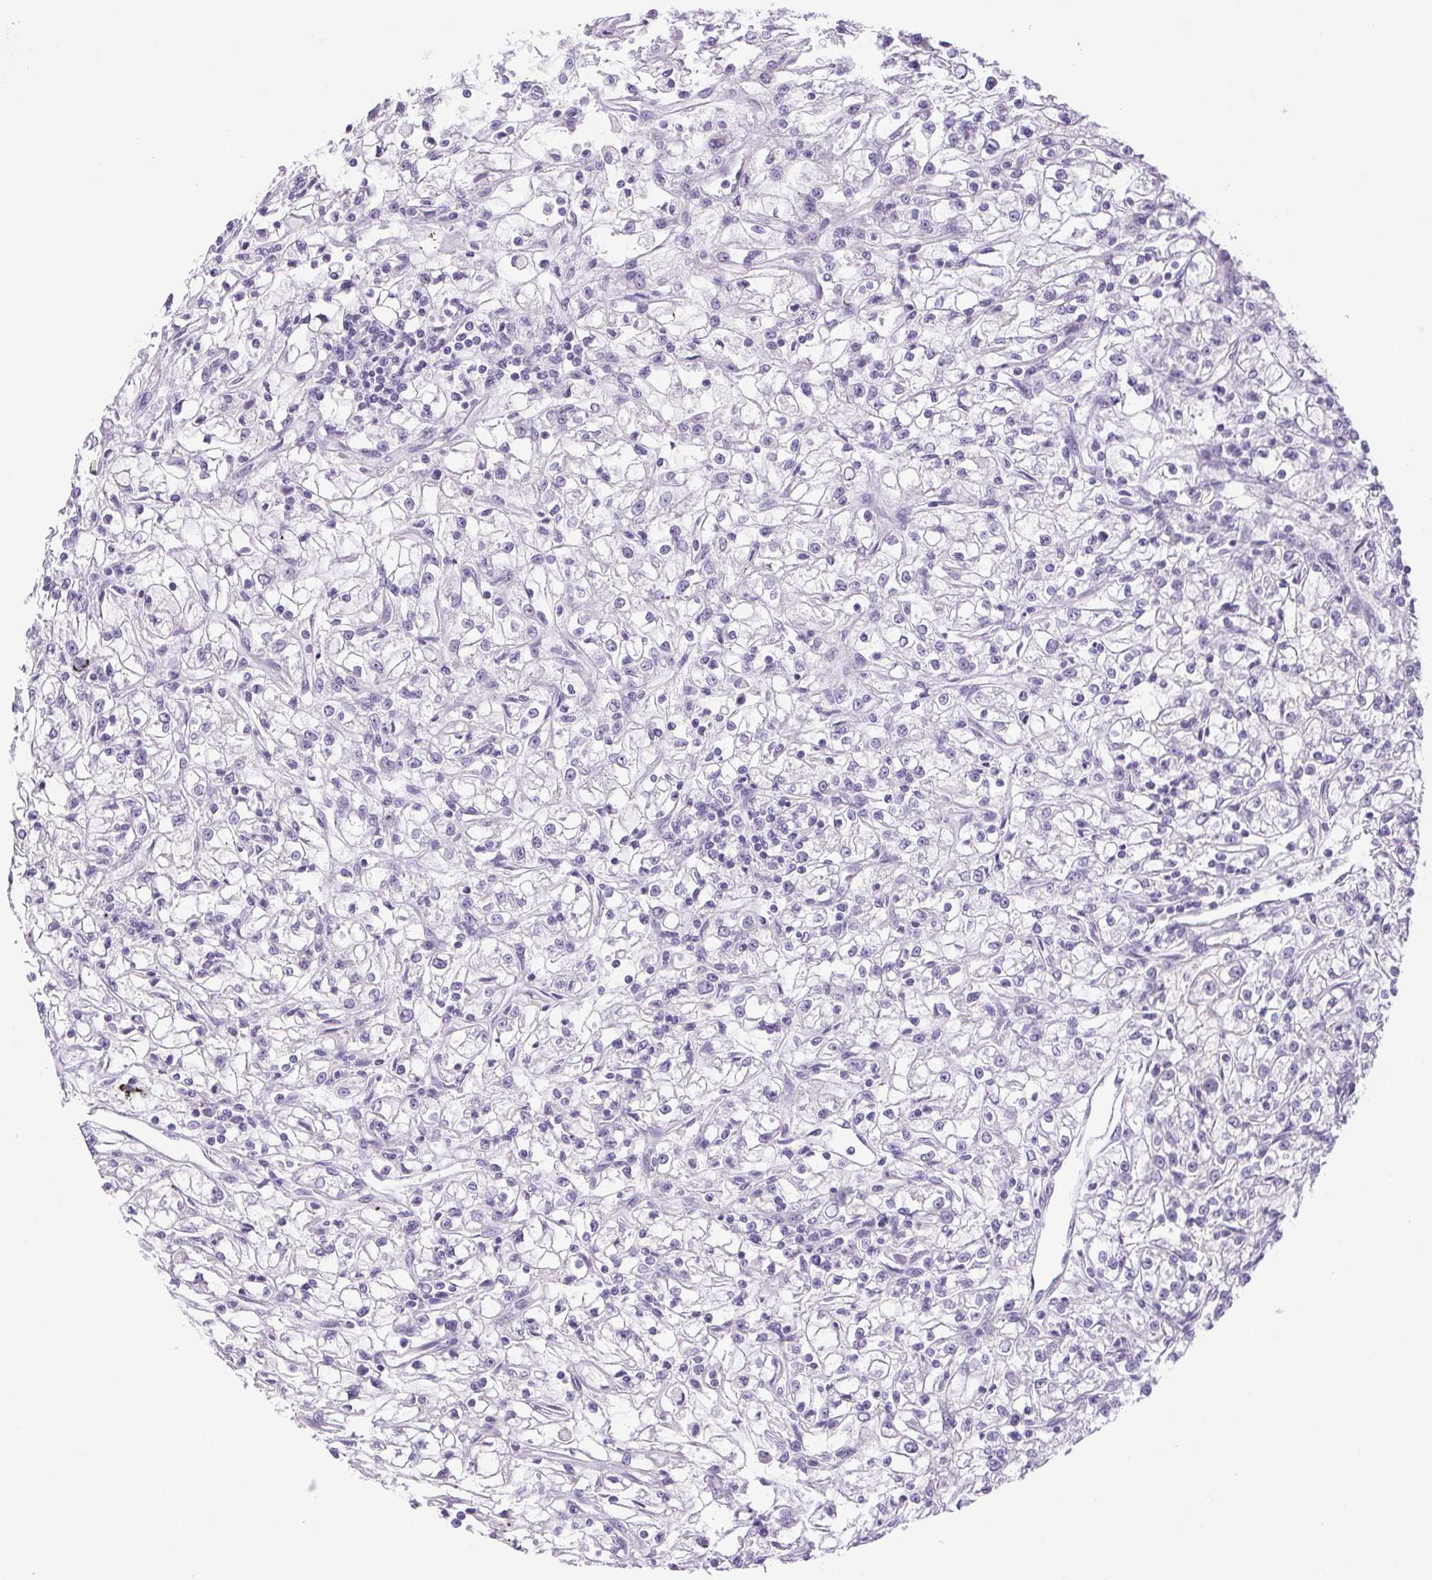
{"staining": {"intensity": "negative", "quantity": "none", "location": "none"}, "tissue": "renal cancer", "cell_type": "Tumor cells", "image_type": "cancer", "snomed": [{"axis": "morphology", "description": "Adenocarcinoma, NOS"}, {"axis": "topography", "description": "Kidney"}], "caption": "Histopathology image shows no significant protein staining in tumor cells of renal cancer.", "gene": "PAPPA2", "patient": {"sex": "female", "age": 59}}